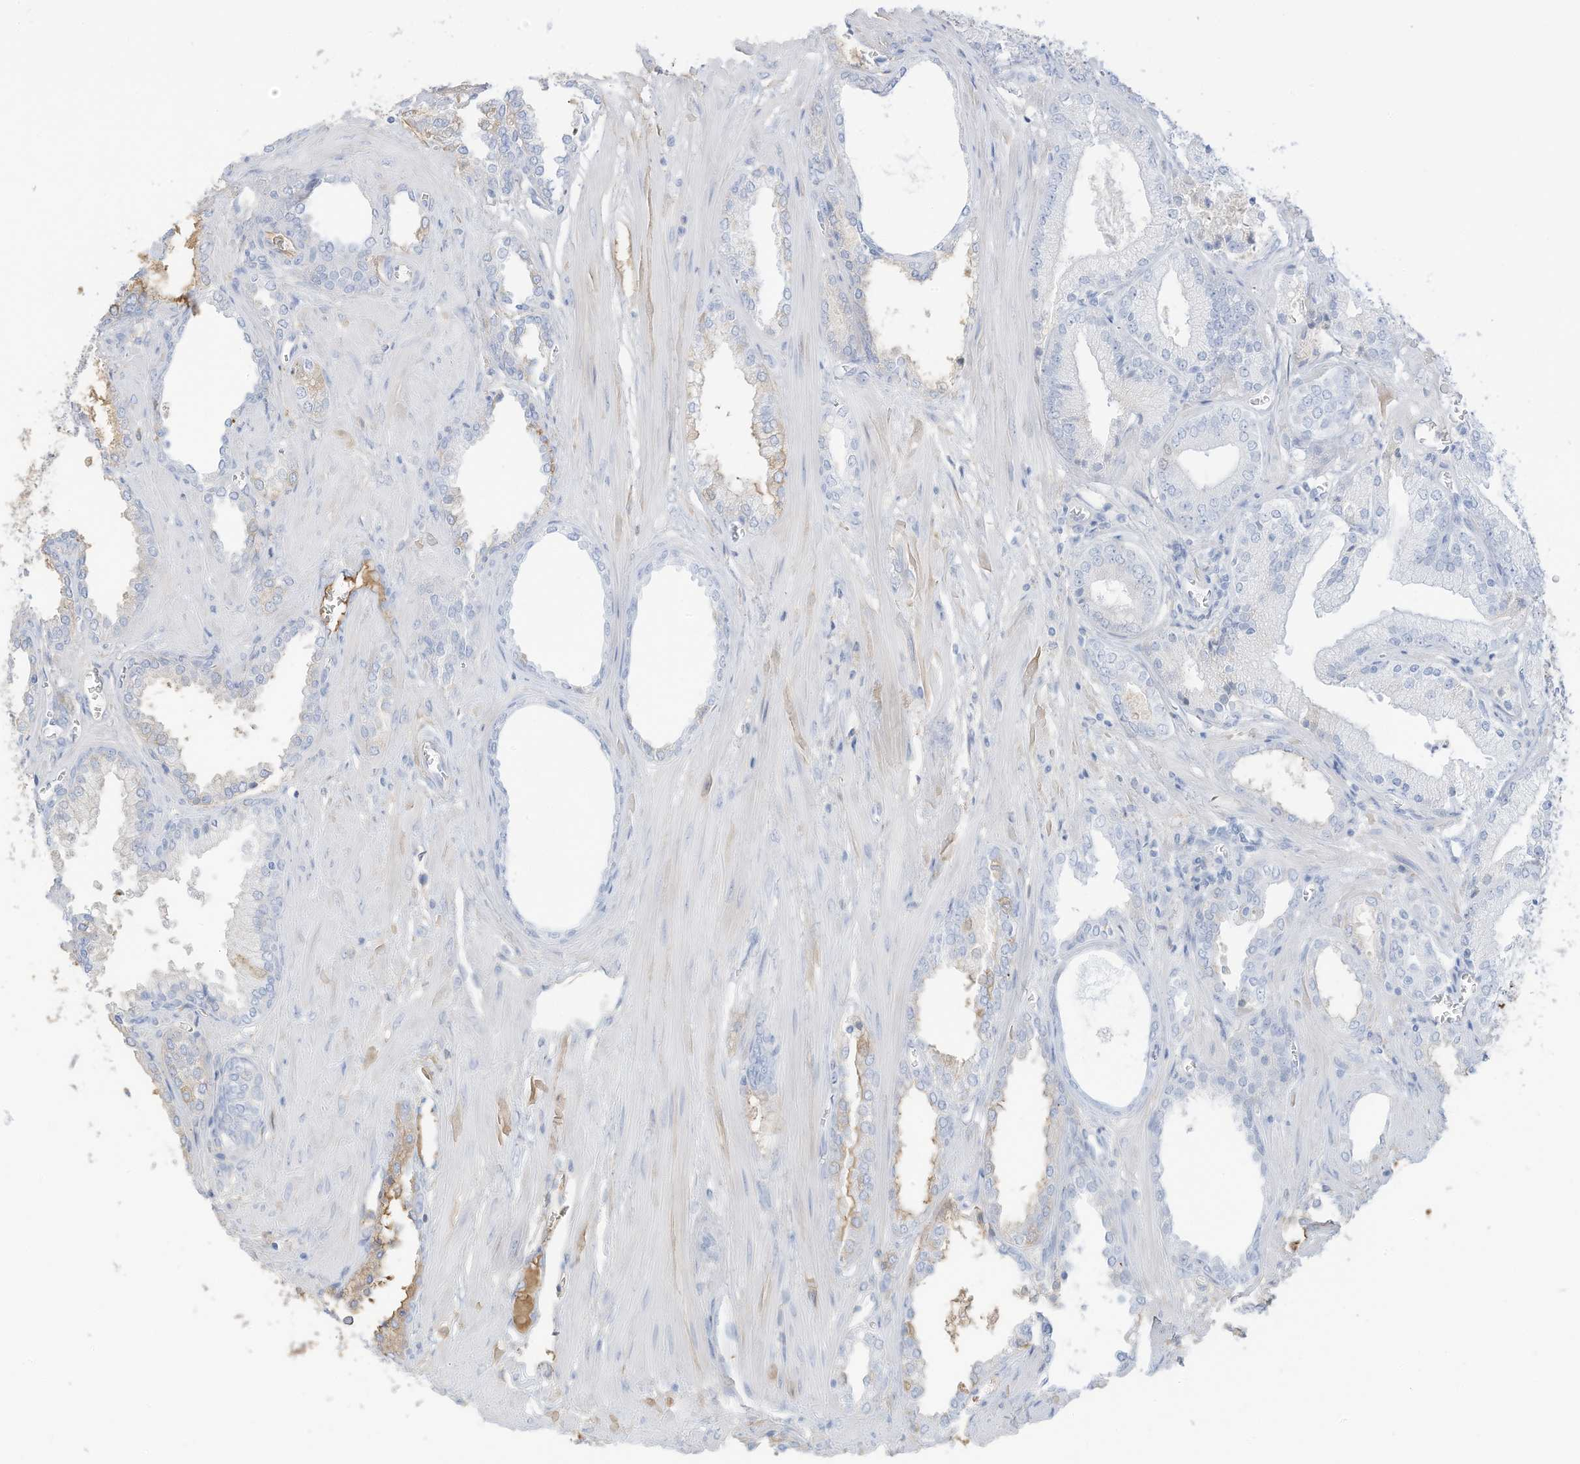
{"staining": {"intensity": "negative", "quantity": "none", "location": "none"}, "tissue": "prostate cancer", "cell_type": "Tumor cells", "image_type": "cancer", "snomed": [{"axis": "morphology", "description": "Adenocarcinoma, Low grade"}, {"axis": "topography", "description": "Prostate"}], "caption": "IHC of human prostate cancer (adenocarcinoma (low-grade)) demonstrates no positivity in tumor cells. (Brightfield microscopy of DAB (3,3'-diaminobenzidine) IHC at high magnification).", "gene": "HSD17B13", "patient": {"sex": "male", "age": 67}}